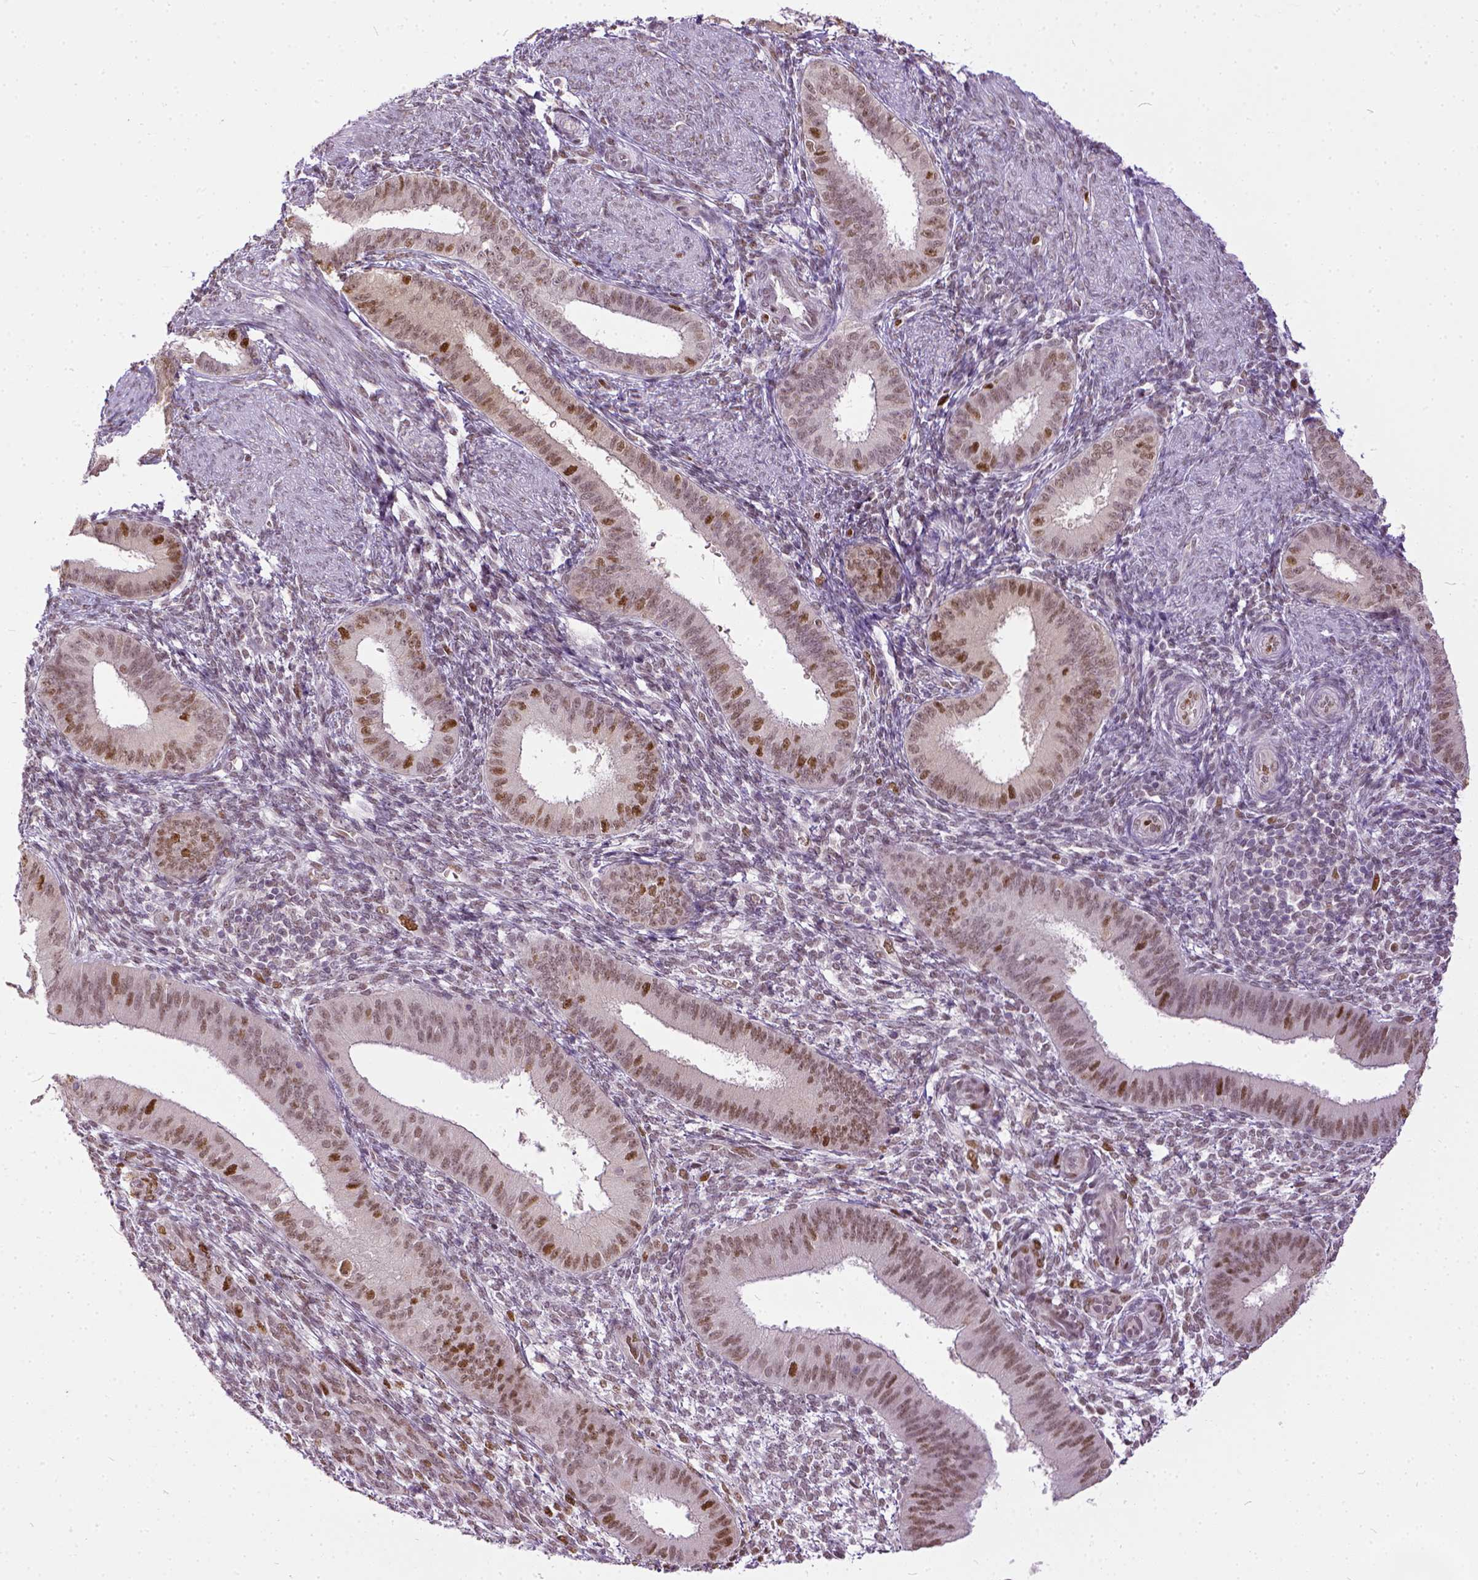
{"staining": {"intensity": "weak", "quantity": "25%-75%", "location": "nuclear"}, "tissue": "endometrium", "cell_type": "Cells in endometrial stroma", "image_type": "normal", "snomed": [{"axis": "morphology", "description": "Normal tissue, NOS"}, {"axis": "topography", "description": "Endometrium"}], "caption": "Brown immunohistochemical staining in unremarkable human endometrium demonstrates weak nuclear staining in approximately 25%-75% of cells in endometrial stroma. Using DAB (brown) and hematoxylin (blue) stains, captured at high magnification using brightfield microscopy.", "gene": "ERCC1", "patient": {"sex": "female", "age": 39}}